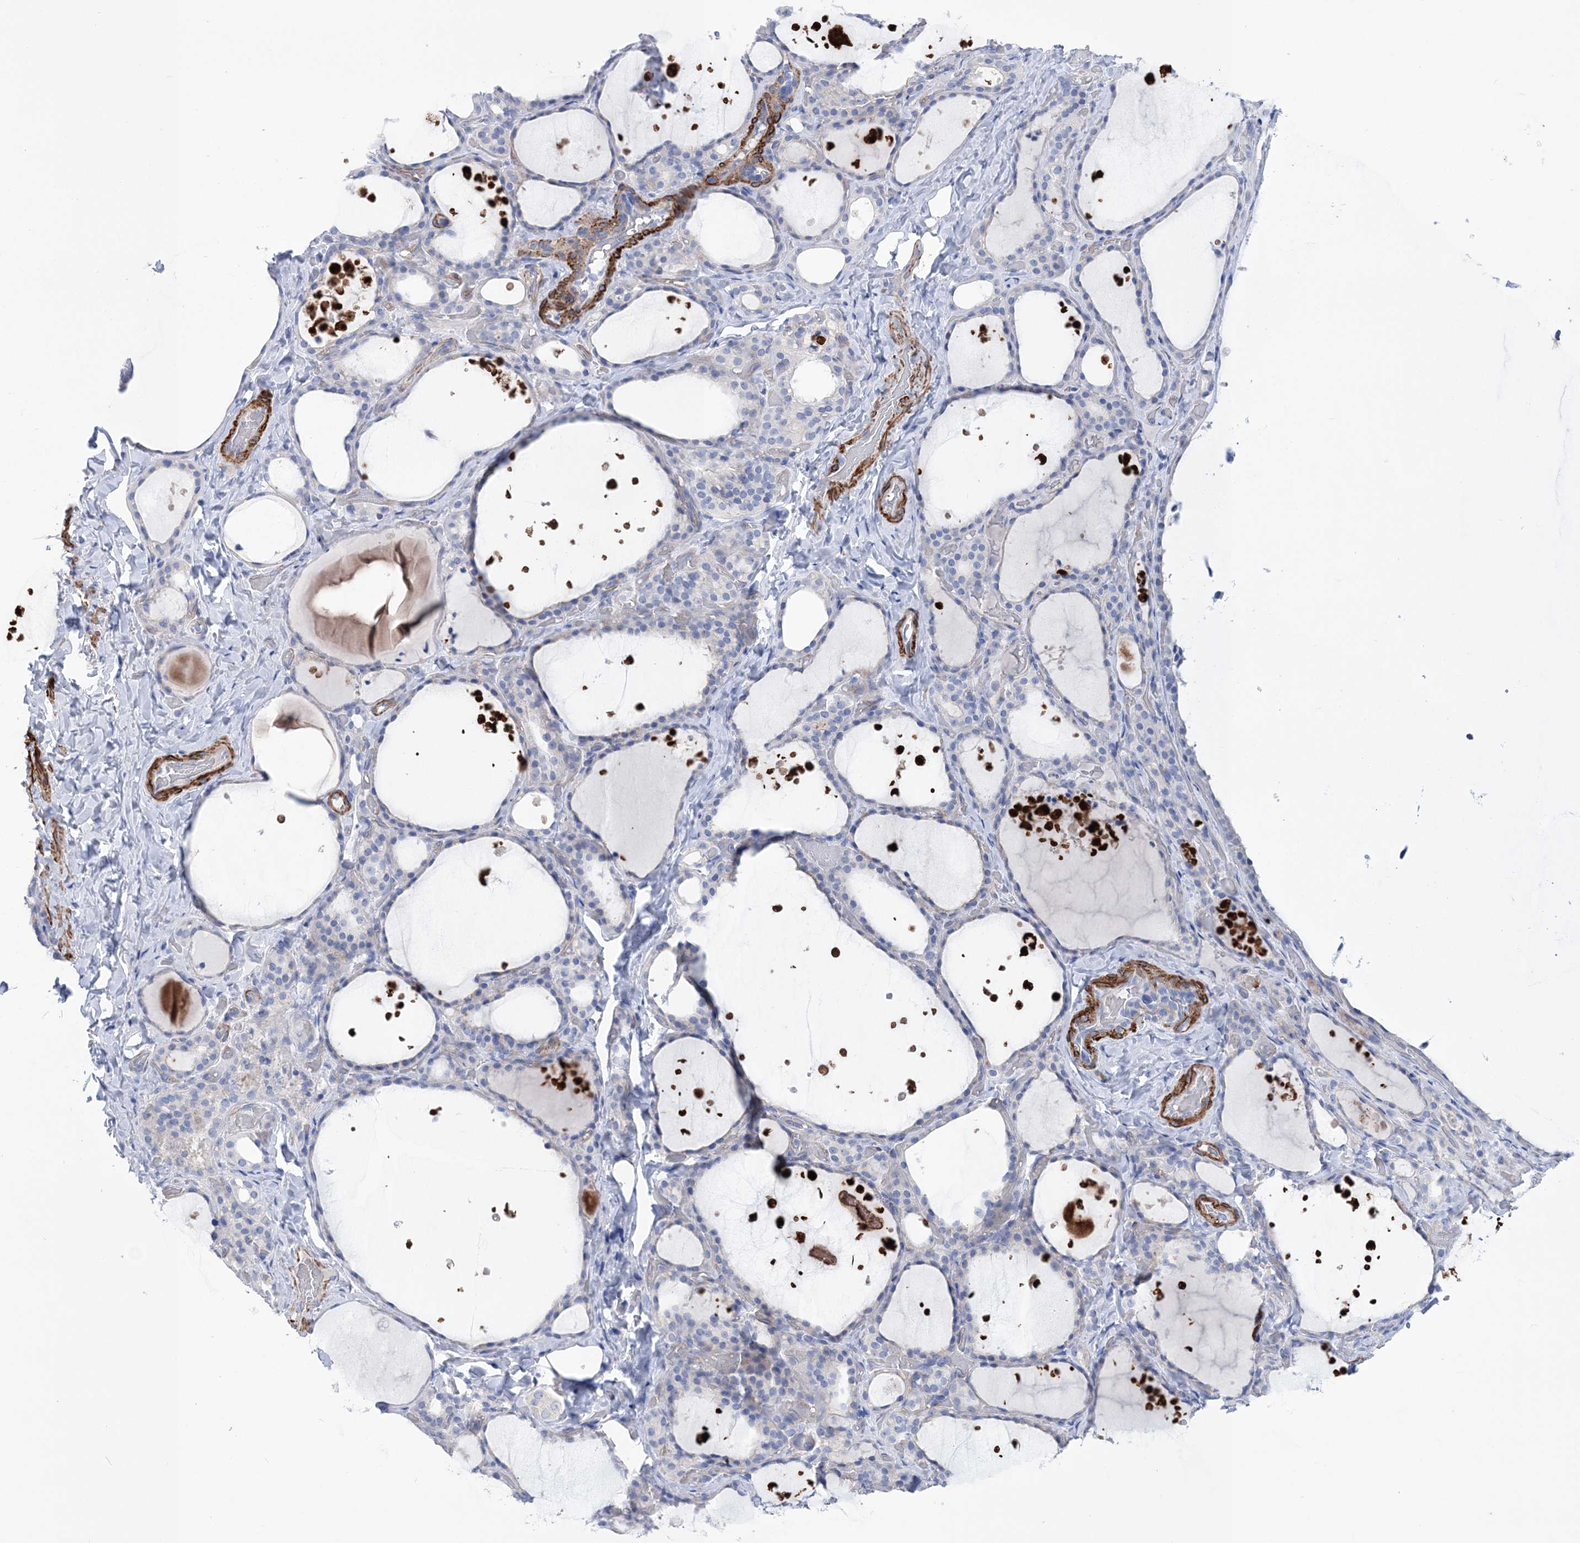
{"staining": {"intensity": "negative", "quantity": "none", "location": "none"}, "tissue": "thyroid gland", "cell_type": "Glandular cells", "image_type": "normal", "snomed": [{"axis": "morphology", "description": "Normal tissue, NOS"}, {"axis": "topography", "description": "Thyroid gland"}], "caption": "A photomicrograph of human thyroid gland is negative for staining in glandular cells. (DAB (3,3'-diaminobenzidine) immunohistochemistry (IHC), high magnification).", "gene": "WDR74", "patient": {"sex": "female", "age": 44}}